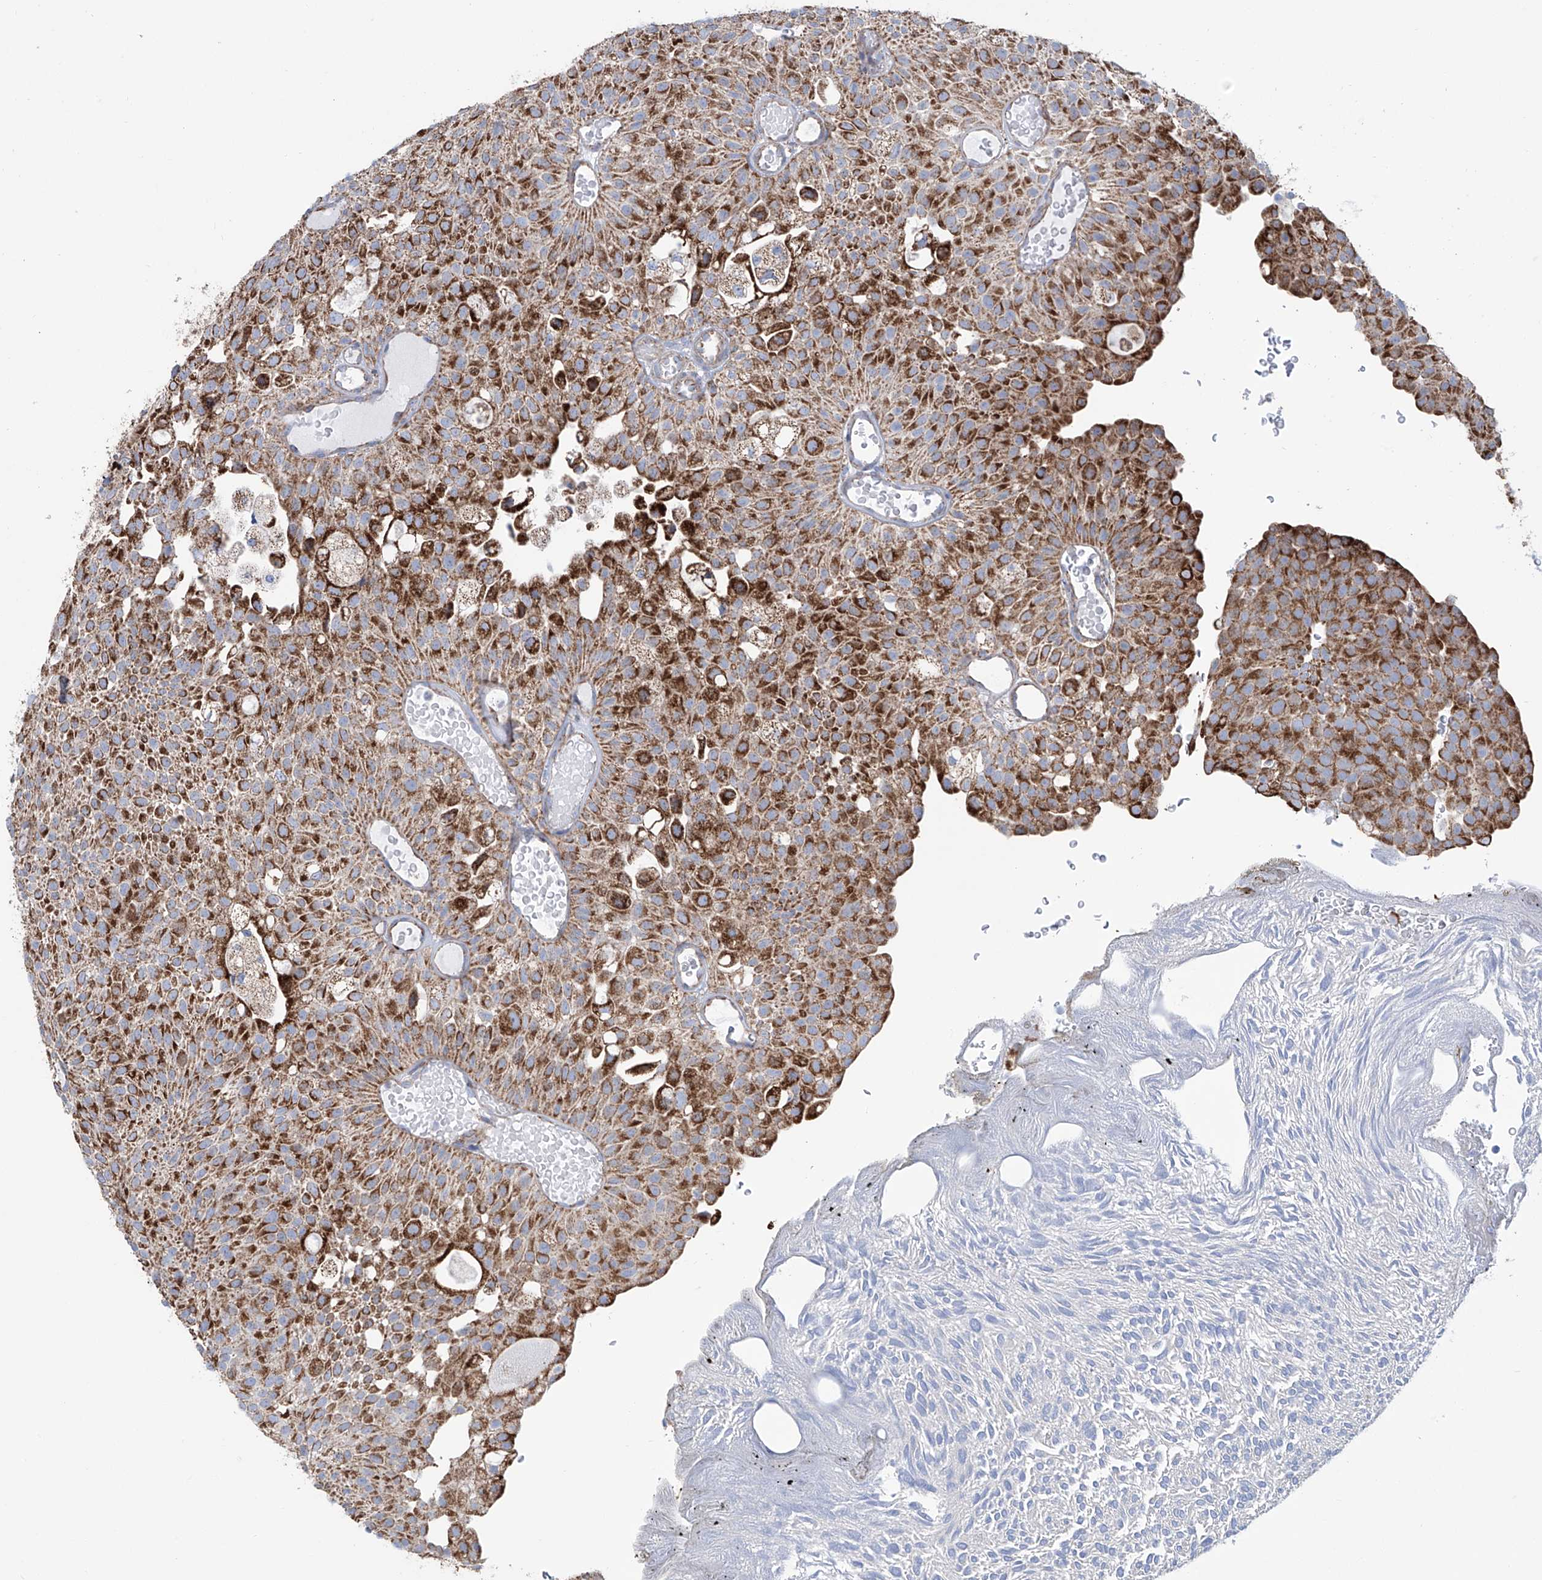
{"staining": {"intensity": "strong", "quantity": ">75%", "location": "cytoplasmic/membranous"}, "tissue": "urothelial cancer", "cell_type": "Tumor cells", "image_type": "cancer", "snomed": [{"axis": "morphology", "description": "Urothelial carcinoma, Low grade"}, {"axis": "topography", "description": "Urinary bladder"}], "caption": "Tumor cells reveal strong cytoplasmic/membranous staining in about >75% of cells in low-grade urothelial carcinoma.", "gene": "ALDH6A1", "patient": {"sex": "male", "age": 78}}